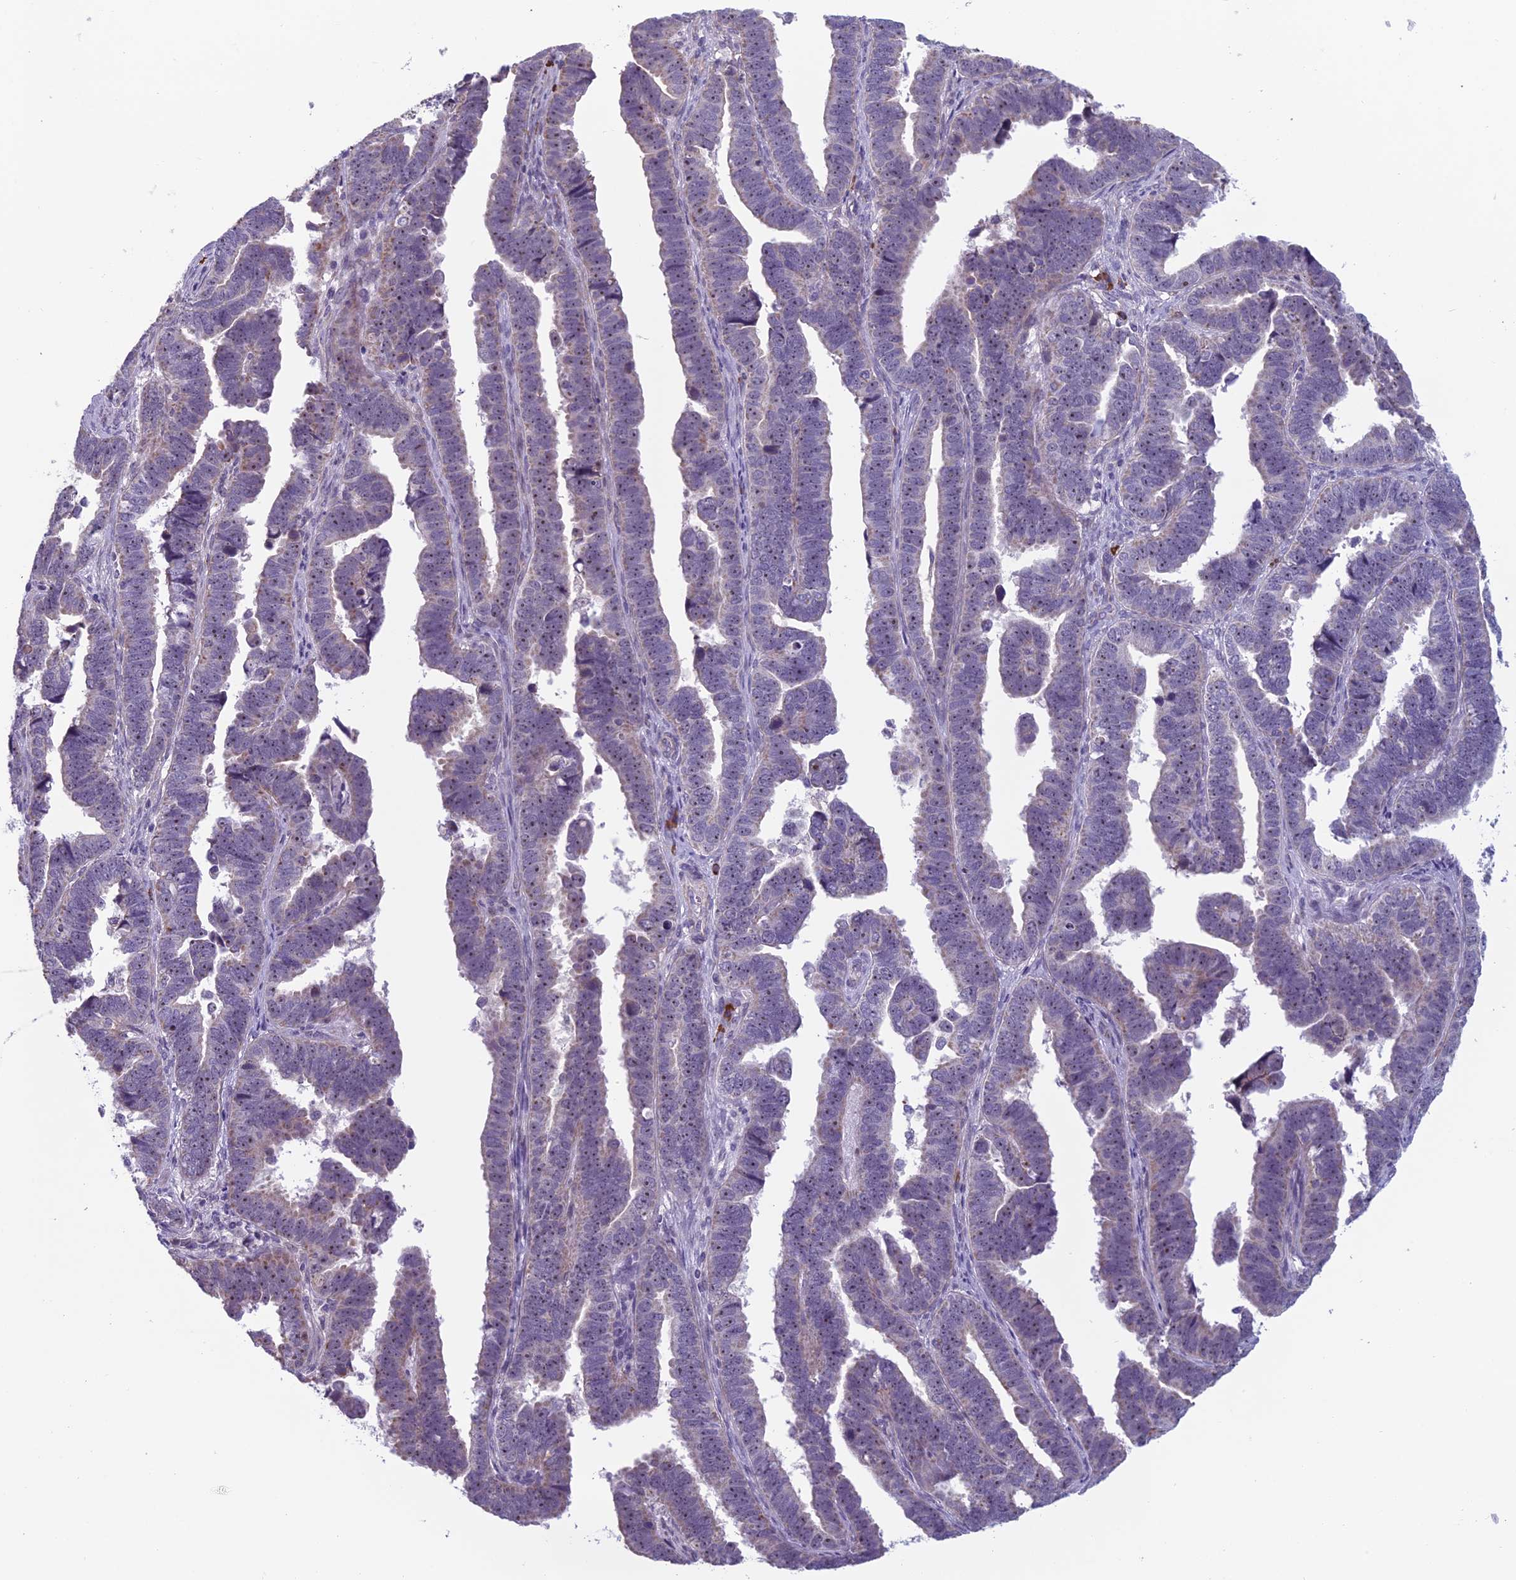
{"staining": {"intensity": "weak", "quantity": ">75%", "location": "nuclear"}, "tissue": "endometrial cancer", "cell_type": "Tumor cells", "image_type": "cancer", "snomed": [{"axis": "morphology", "description": "Adenocarcinoma, NOS"}, {"axis": "topography", "description": "Endometrium"}], "caption": "Immunohistochemistry staining of endometrial adenocarcinoma, which displays low levels of weak nuclear positivity in approximately >75% of tumor cells indicating weak nuclear protein positivity. The staining was performed using DAB (3,3'-diaminobenzidine) (brown) for protein detection and nuclei were counterstained in hematoxylin (blue).", "gene": "NOC2L", "patient": {"sex": "female", "age": 75}}